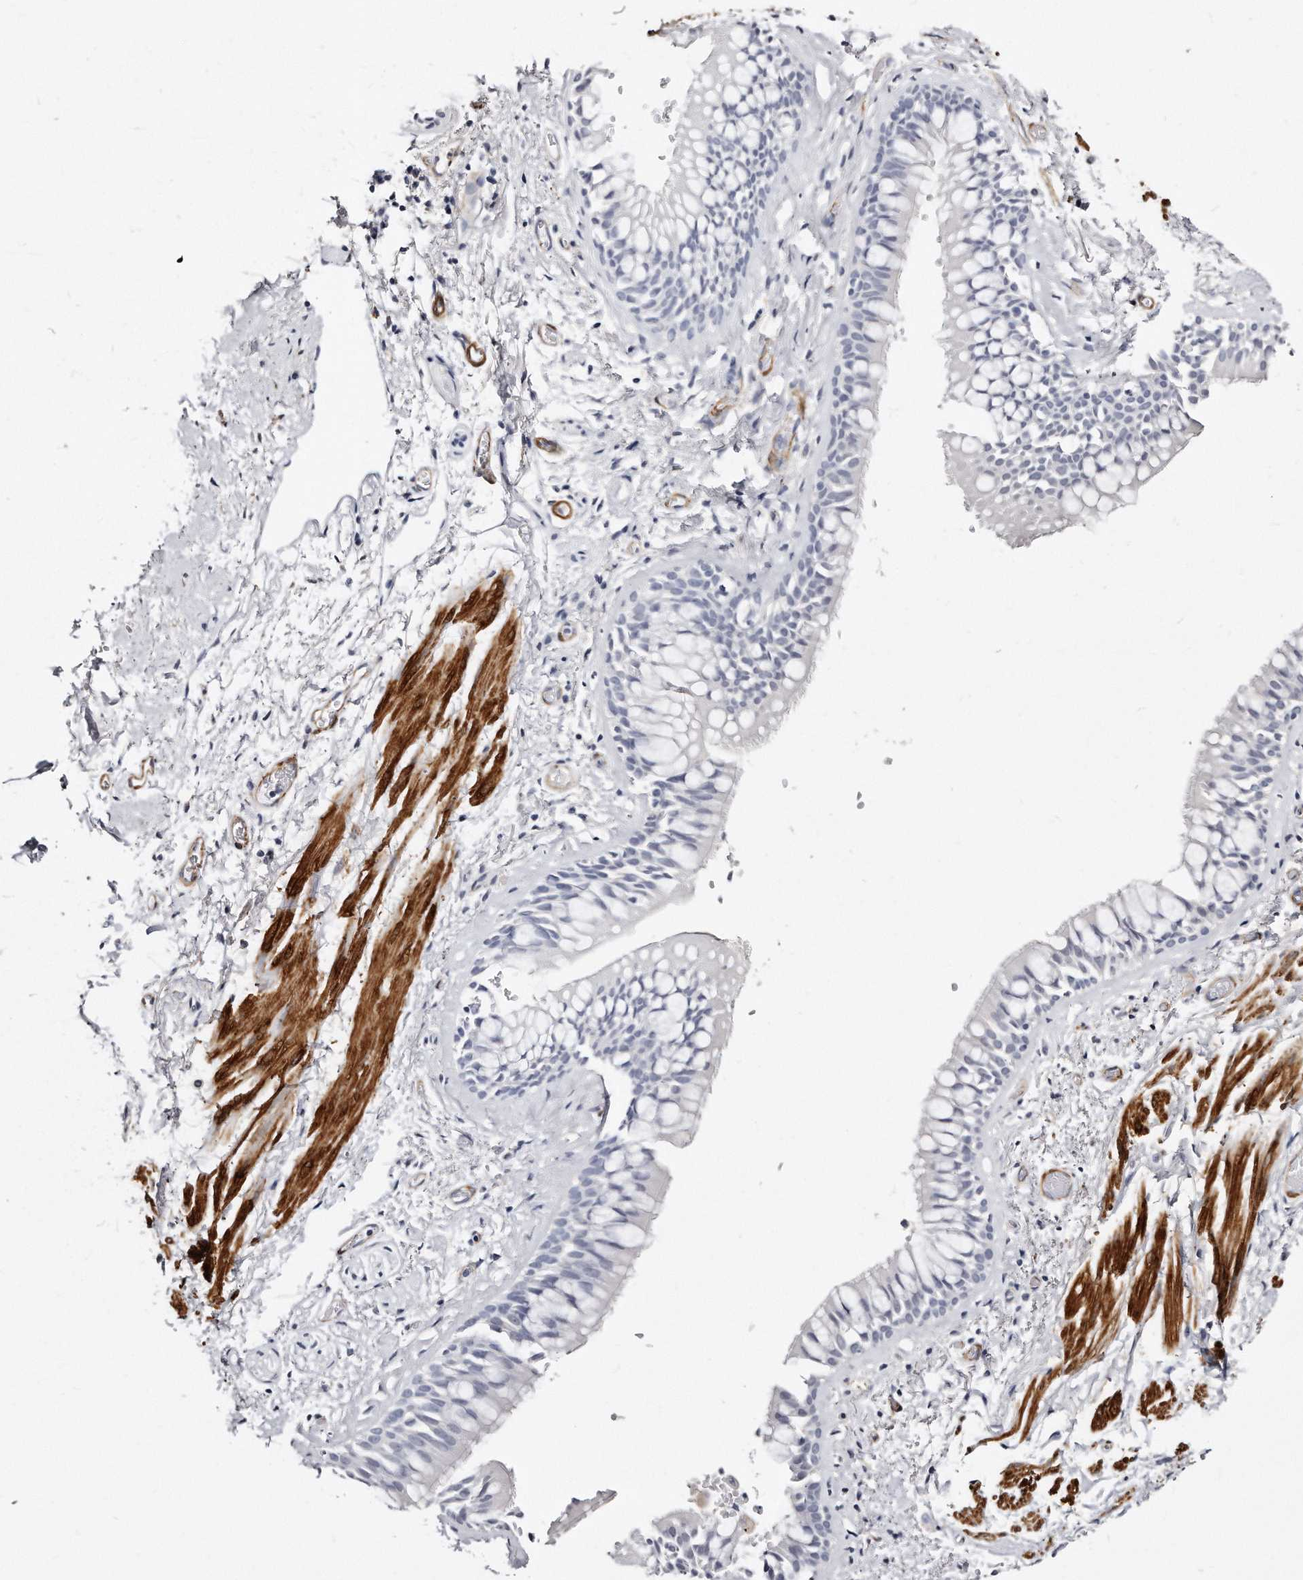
{"staining": {"intensity": "negative", "quantity": "none", "location": "none"}, "tissue": "bronchus", "cell_type": "Respiratory epithelial cells", "image_type": "normal", "snomed": [{"axis": "morphology", "description": "Normal tissue, NOS"}, {"axis": "morphology", "description": "Inflammation, NOS"}, {"axis": "topography", "description": "Cartilage tissue"}, {"axis": "topography", "description": "Bronchus"}, {"axis": "topography", "description": "Lung"}], "caption": "Respiratory epithelial cells are negative for brown protein staining in unremarkable bronchus. Nuclei are stained in blue.", "gene": "LMOD1", "patient": {"sex": "female", "age": 64}}